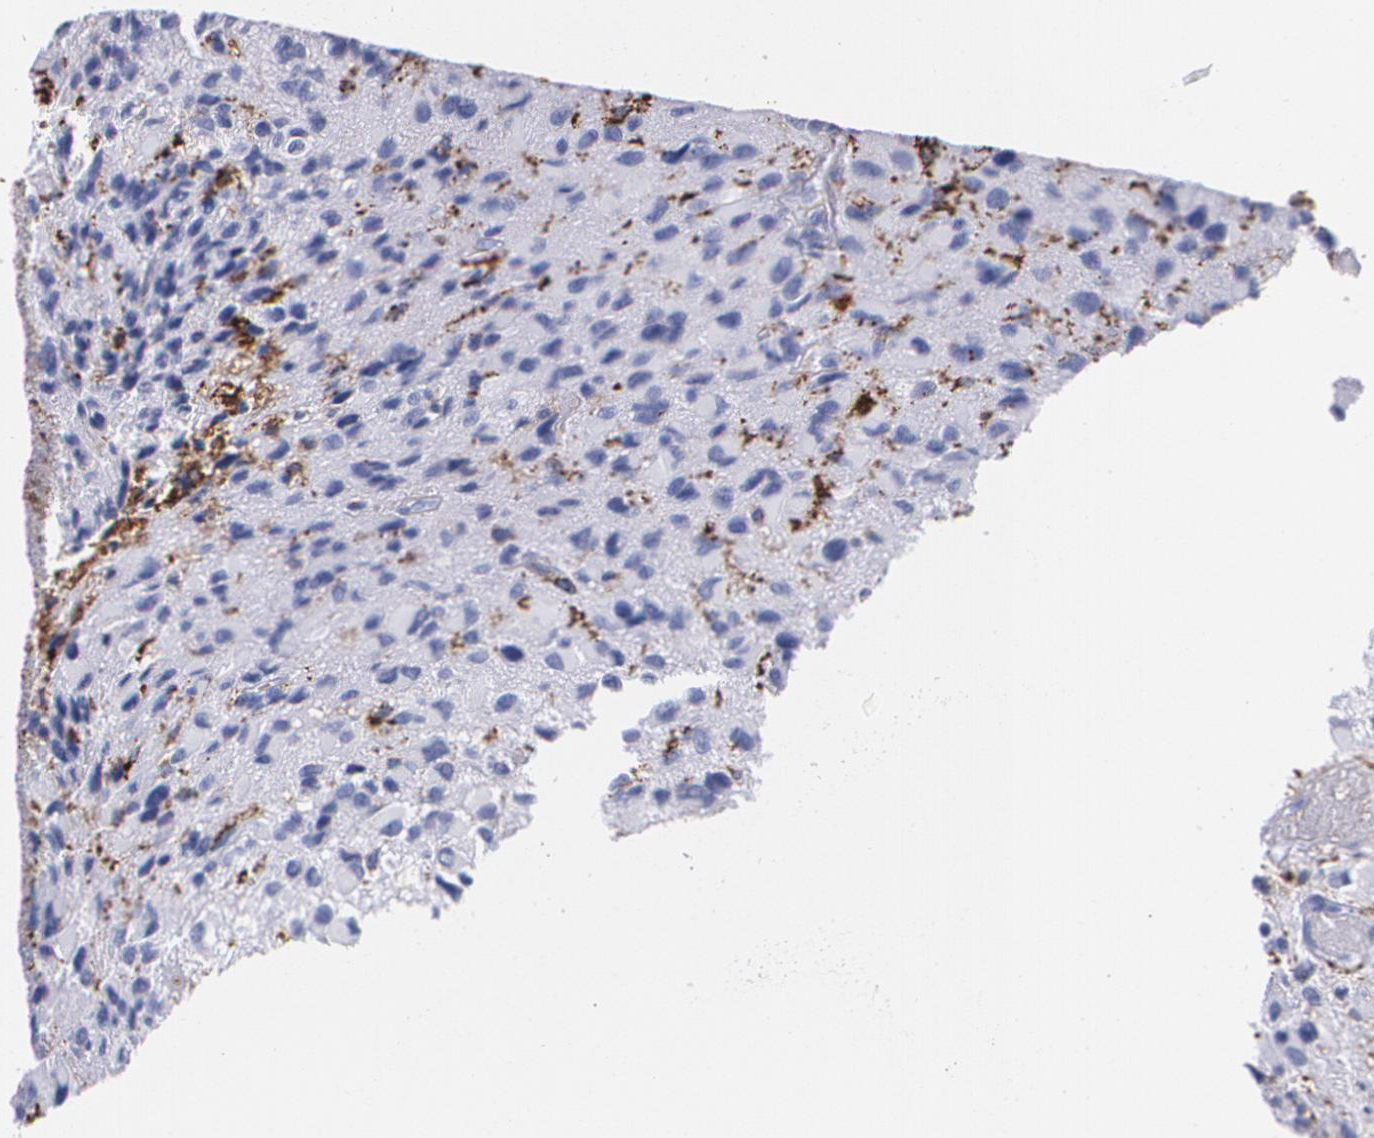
{"staining": {"intensity": "negative", "quantity": "none", "location": "none"}, "tissue": "glioma", "cell_type": "Tumor cells", "image_type": "cancer", "snomed": [{"axis": "morphology", "description": "Glioma, malignant, High grade"}, {"axis": "topography", "description": "Brain"}], "caption": "High magnification brightfield microscopy of malignant high-grade glioma stained with DAB (brown) and counterstained with hematoxylin (blue): tumor cells show no significant positivity.", "gene": "HLA-DRA", "patient": {"sex": "male", "age": 69}}